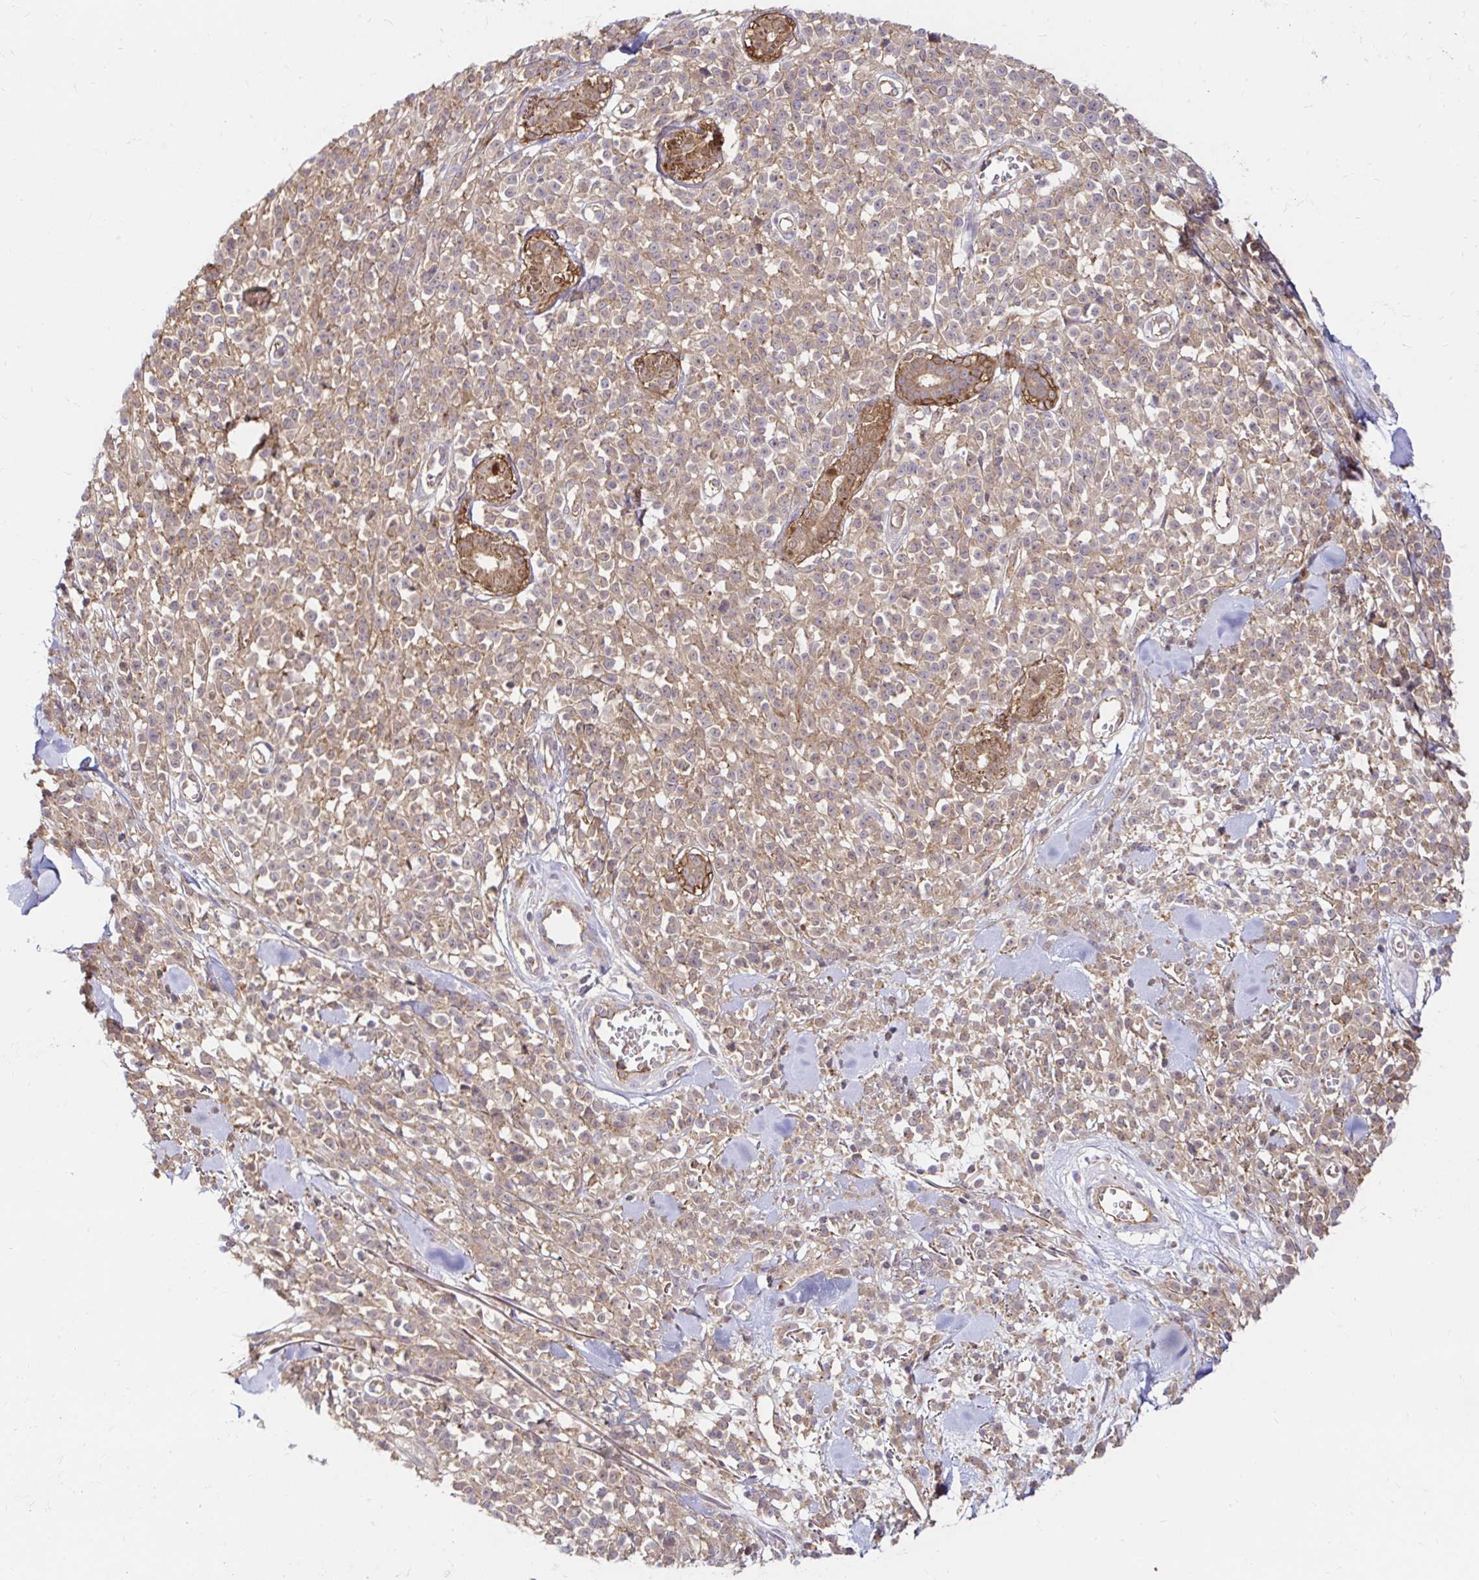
{"staining": {"intensity": "negative", "quantity": "none", "location": "none"}, "tissue": "melanoma", "cell_type": "Tumor cells", "image_type": "cancer", "snomed": [{"axis": "morphology", "description": "Malignant melanoma, NOS"}, {"axis": "topography", "description": "Skin"}, {"axis": "topography", "description": "Skin of trunk"}], "caption": "Protein analysis of melanoma exhibits no significant positivity in tumor cells. The staining was performed using DAB to visualize the protein expression in brown, while the nuclei were stained in blue with hematoxylin (Magnification: 20x).", "gene": "ITGA2", "patient": {"sex": "male", "age": 74}}